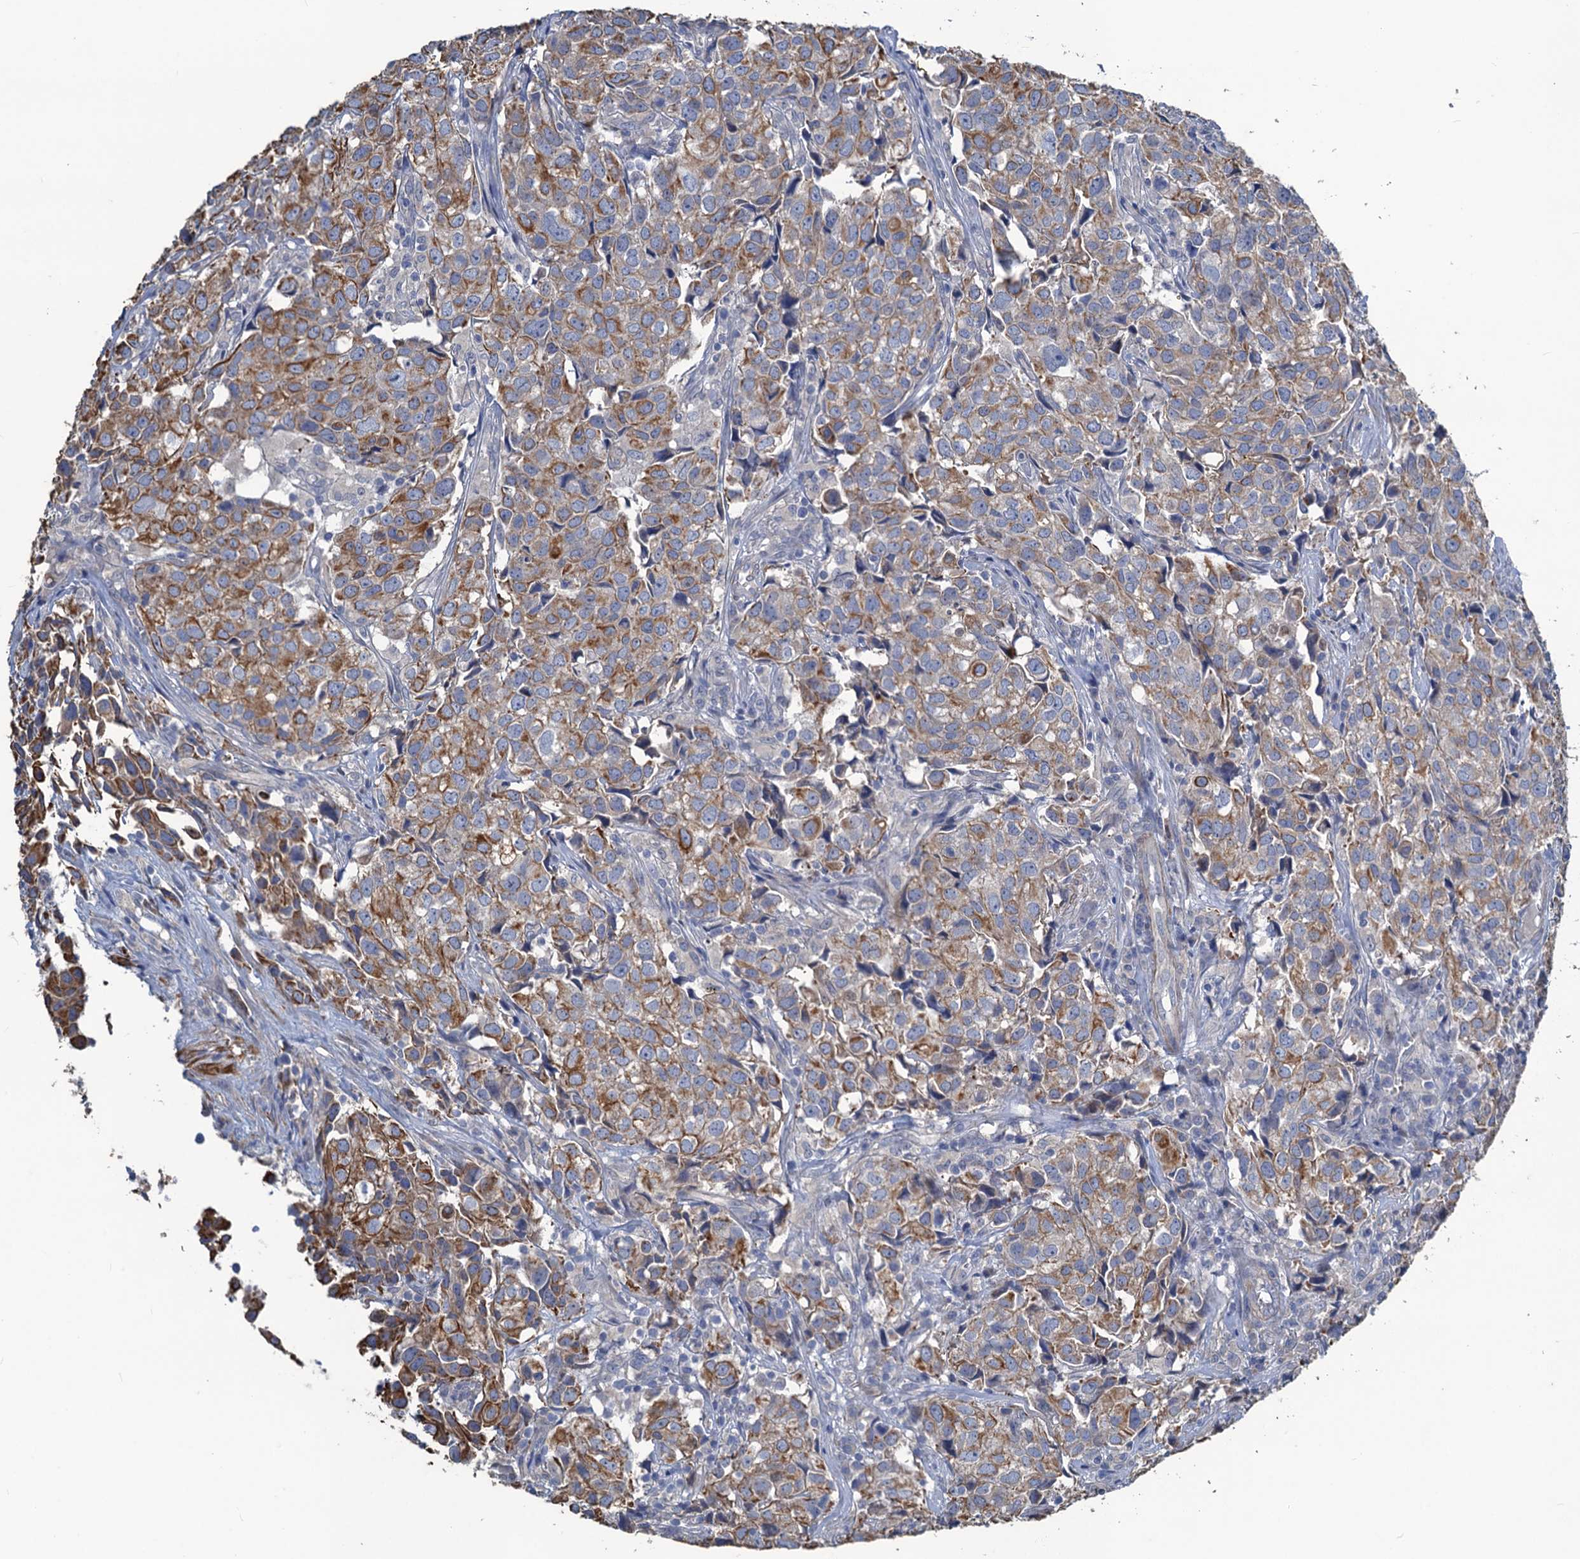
{"staining": {"intensity": "moderate", "quantity": ">75%", "location": "cytoplasmic/membranous"}, "tissue": "urothelial cancer", "cell_type": "Tumor cells", "image_type": "cancer", "snomed": [{"axis": "morphology", "description": "Urothelial carcinoma, High grade"}, {"axis": "topography", "description": "Urinary bladder"}], "caption": "This image exhibits immunohistochemistry (IHC) staining of human urothelial cancer, with medium moderate cytoplasmic/membranous expression in approximately >75% of tumor cells.", "gene": "SMCO3", "patient": {"sex": "female", "age": 75}}